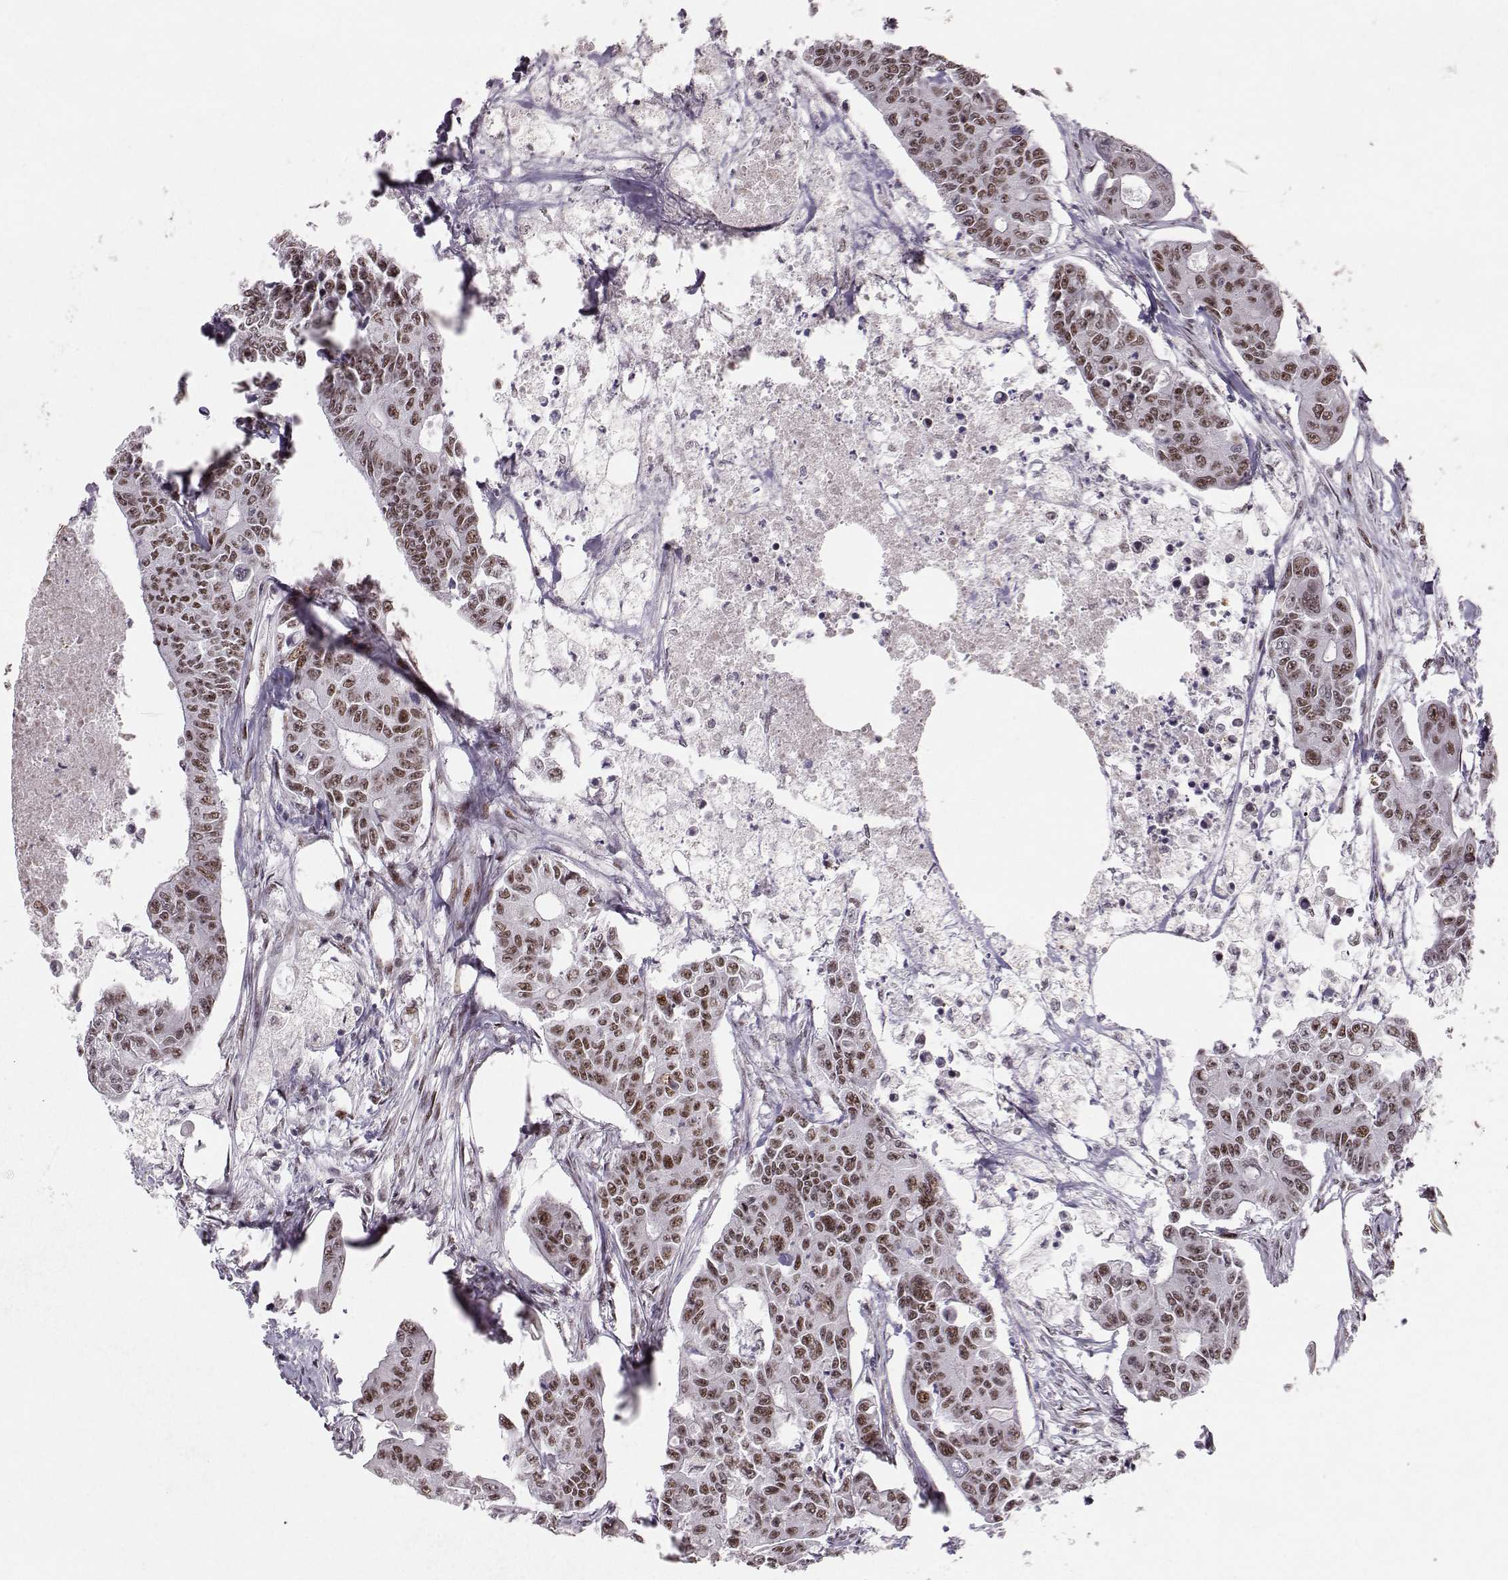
{"staining": {"intensity": "strong", "quantity": ">75%", "location": "nuclear"}, "tissue": "colorectal cancer", "cell_type": "Tumor cells", "image_type": "cancer", "snomed": [{"axis": "morphology", "description": "Adenocarcinoma, NOS"}, {"axis": "topography", "description": "Colon"}], "caption": "Immunohistochemistry photomicrograph of adenocarcinoma (colorectal) stained for a protein (brown), which reveals high levels of strong nuclear expression in approximately >75% of tumor cells.", "gene": "SNAPC2", "patient": {"sex": "male", "age": 70}}